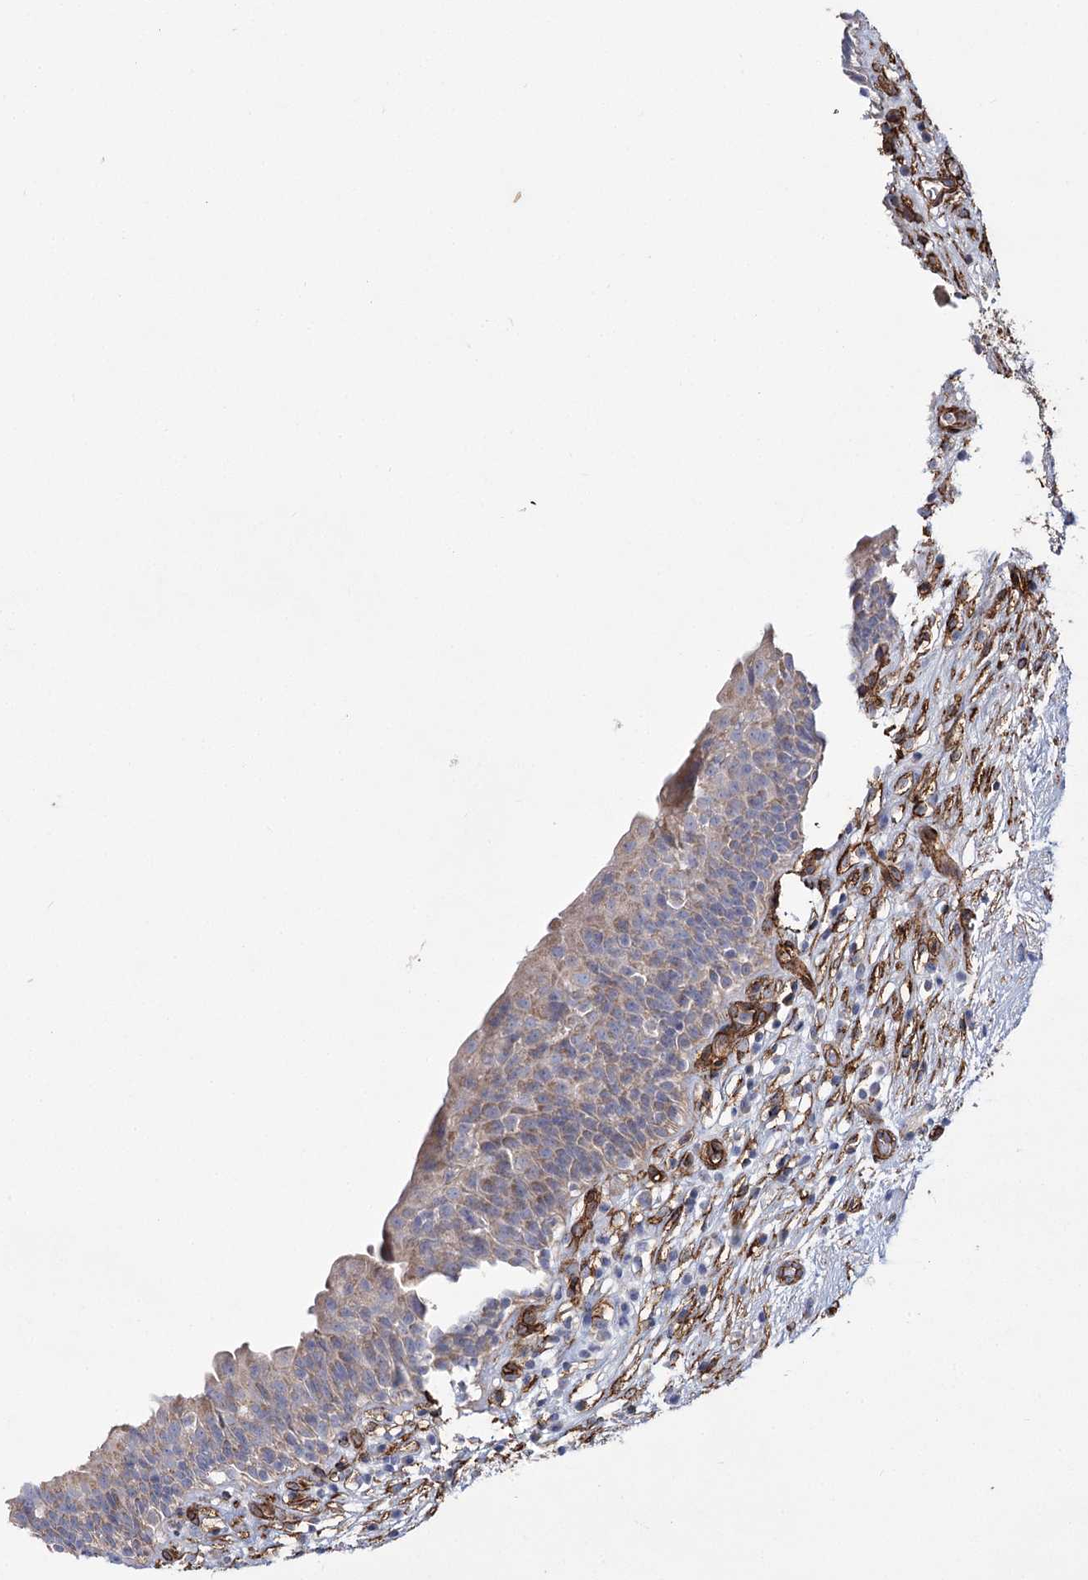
{"staining": {"intensity": "weak", "quantity": "25%-75%", "location": "cytoplasmic/membranous"}, "tissue": "urinary bladder", "cell_type": "Urothelial cells", "image_type": "normal", "snomed": [{"axis": "morphology", "description": "Normal tissue, NOS"}, {"axis": "topography", "description": "Urinary bladder"}], "caption": "Immunohistochemistry of benign urinary bladder reveals low levels of weak cytoplasmic/membranous positivity in about 25%-75% of urothelial cells. Using DAB (brown) and hematoxylin (blue) stains, captured at high magnification using brightfield microscopy.", "gene": "TMEM164", "patient": {"sex": "male", "age": 83}}